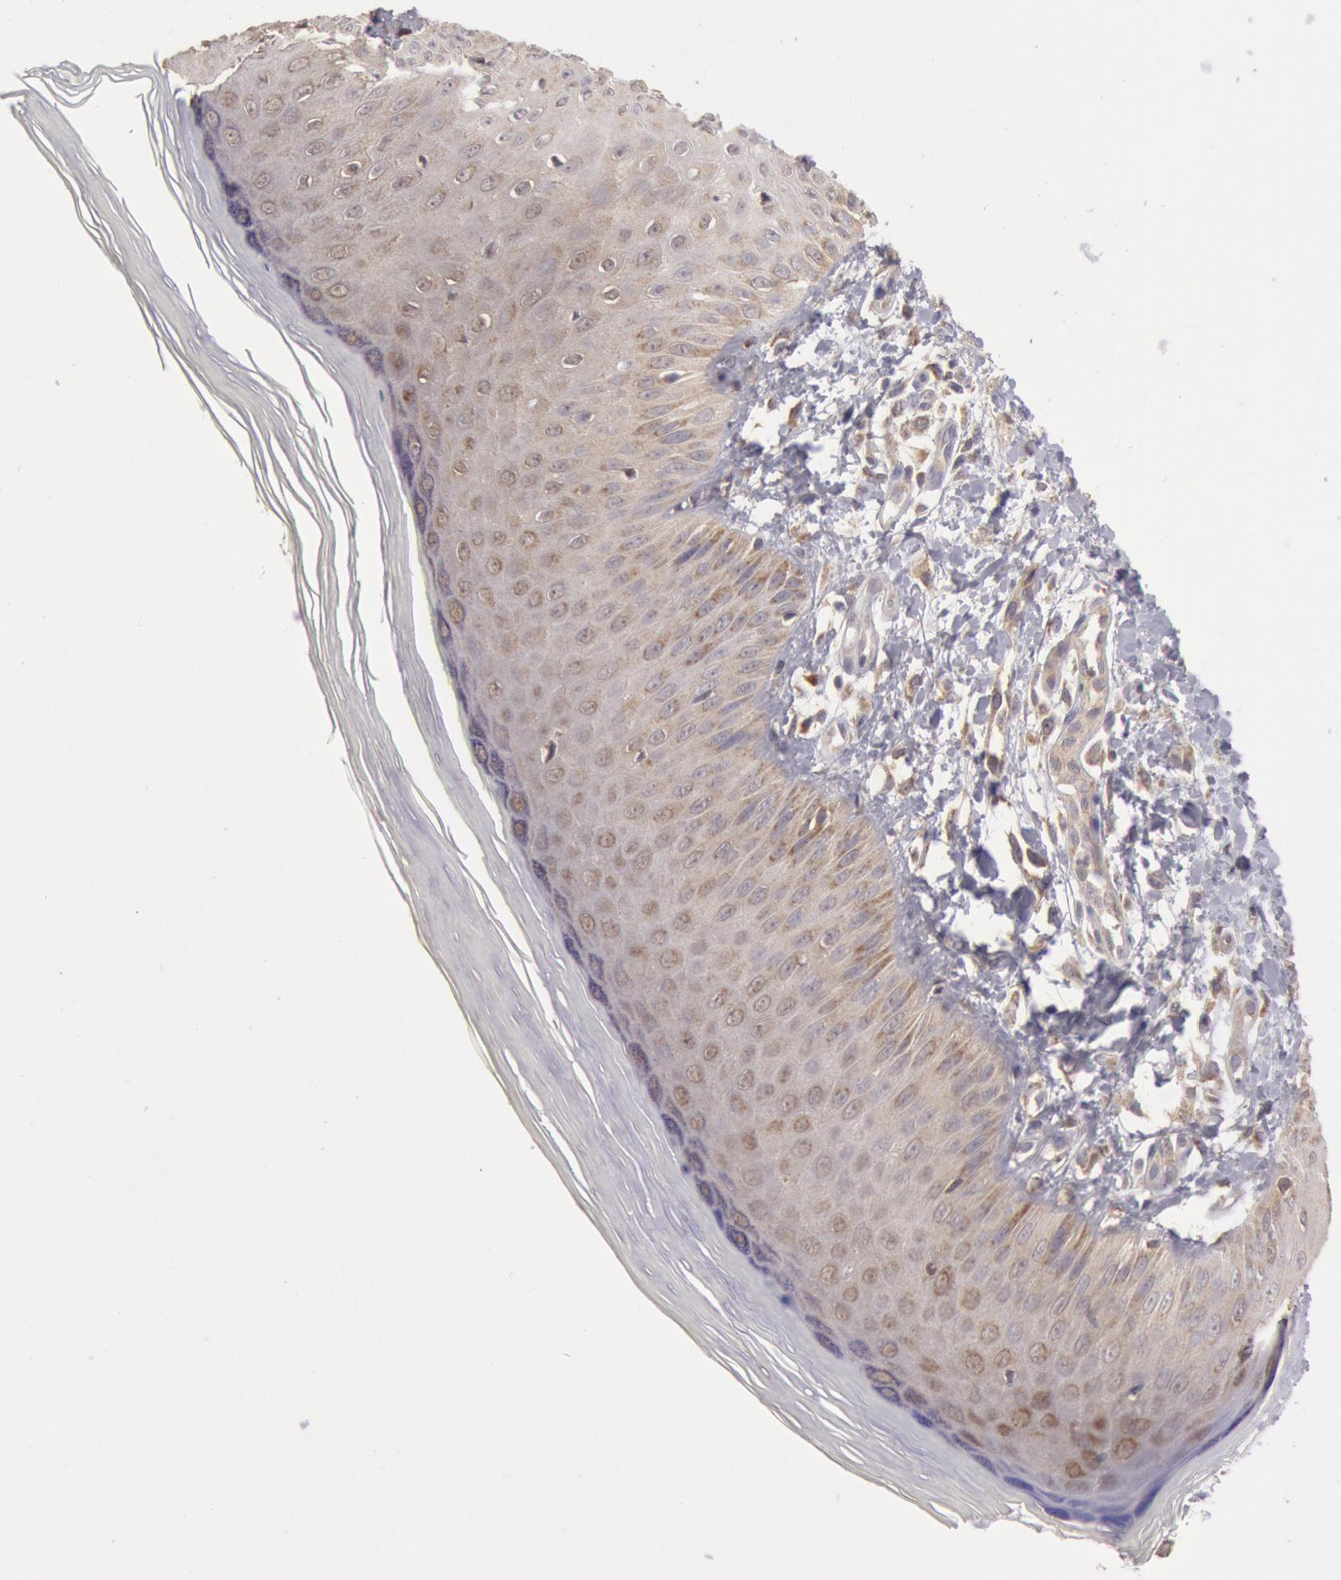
{"staining": {"intensity": "moderate", "quantity": "25%-75%", "location": "cytoplasmic/membranous"}, "tissue": "skin", "cell_type": "Epidermal cells", "image_type": "normal", "snomed": [{"axis": "morphology", "description": "Normal tissue, NOS"}, {"axis": "morphology", "description": "Inflammation, NOS"}, {"axis": "topography", "description": "Soft tissue"}, {"axis": "topography", "description": "Anal"}], "caption": "The image reveals immunohistochemical staining of benign skin. There is moderate cytoplasmic/membranous staining is identified in approximately 25%-75% of epidermal cells.", "gene": "MPST", "patient": {"sex": "female", "age": 15}}